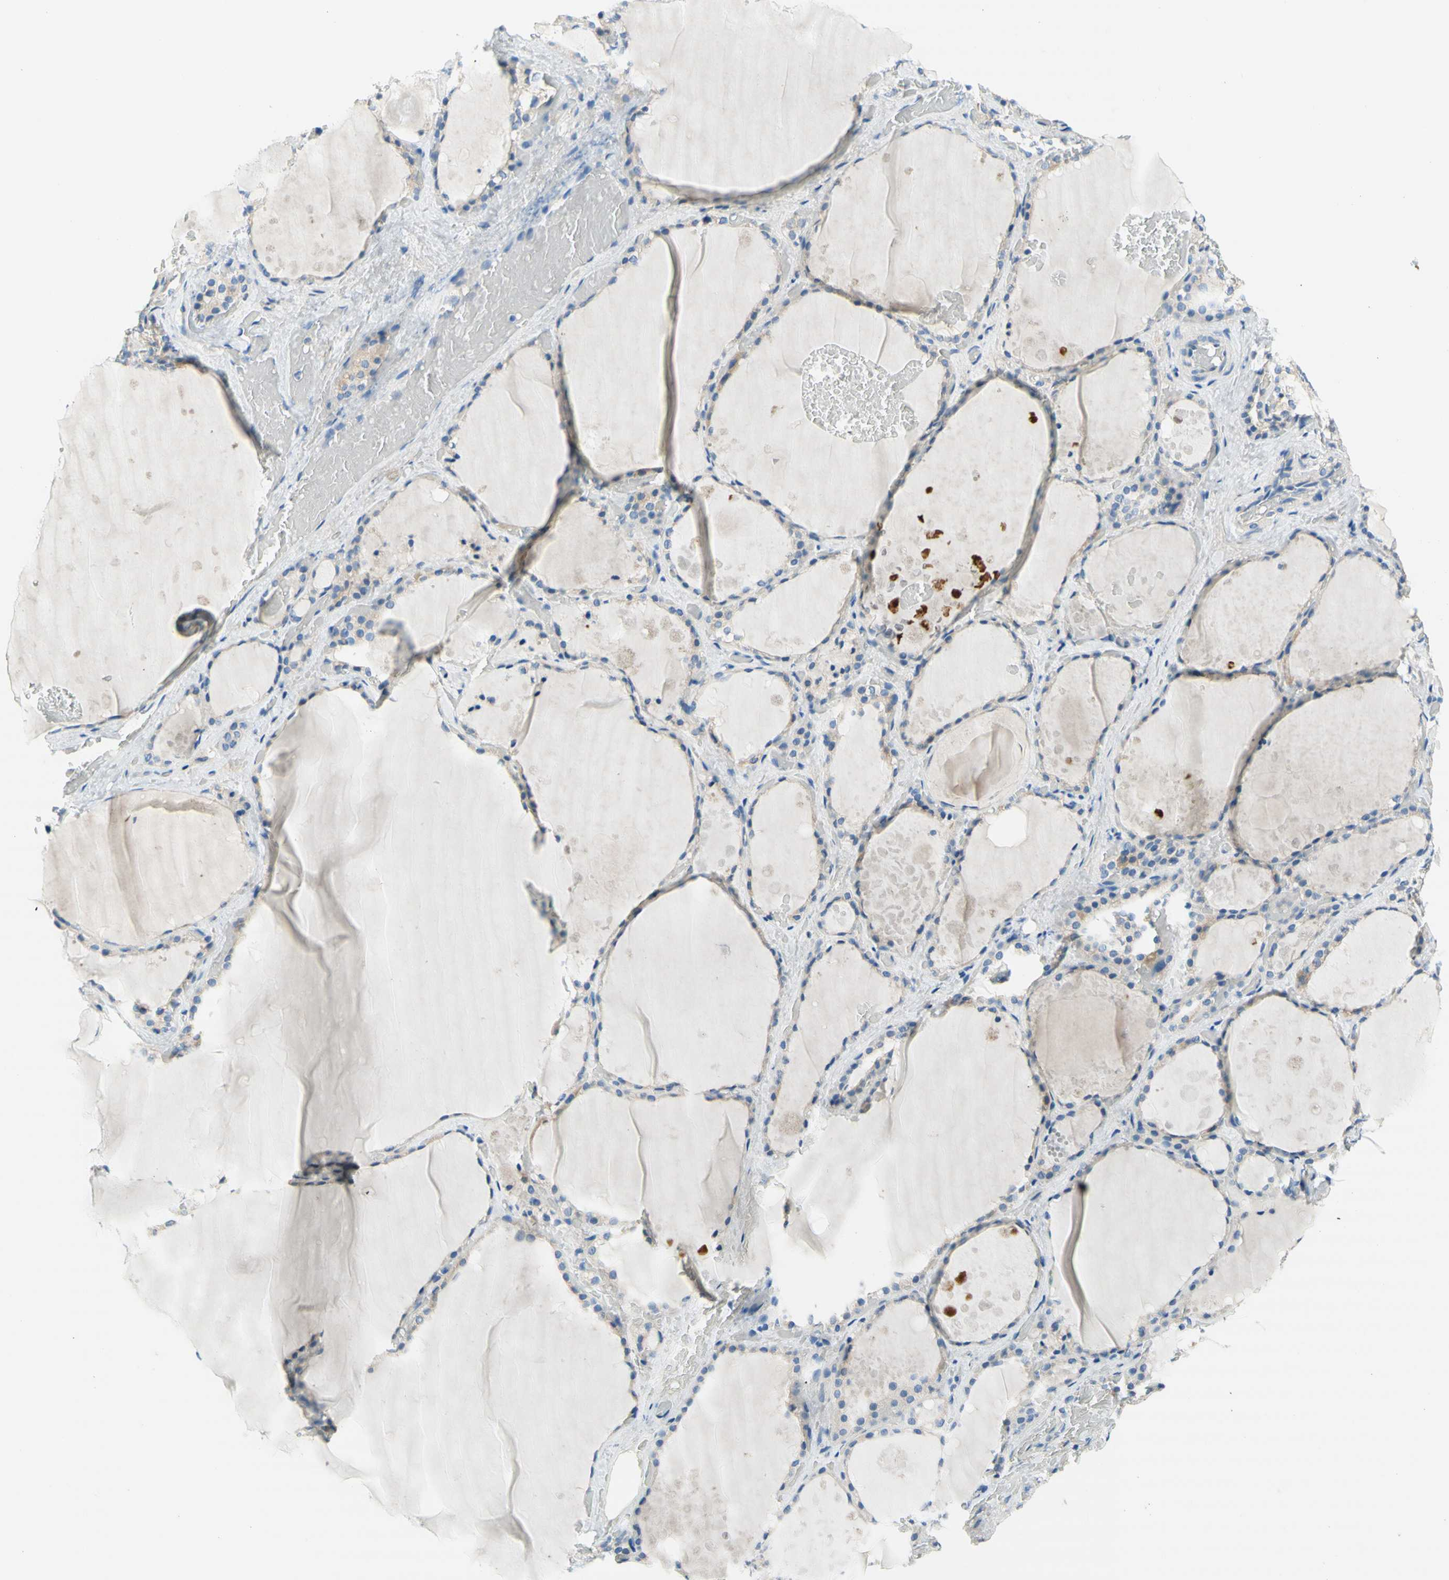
{"staining": {"intensity": "moderate", "quantity": "<25%", "location": "cytoplasmic/membranous"}, "tissue": "thyroid gland", "cell_type": "Glandular cells", "image_type": "normal", "snomed": [{"axis": "morphology", "description": "Normal tissue, NOS"}, {"axis": "topography", "description": "Thyroid gland"}], "caption": "IHC staining of benign thyroid gland, which demonstrates low levels of moderate cytoplasmic/membranous staining in about <25% of glandular cells indicating moderate cytoplasmic/membranous protein staining. The staining was performed using DAB (3,3'-diaminobenzidine) (brown) for protein detection and nuclei were counterstained in hematoxylin (blue).", "gene": "F3", "patient": {"sex": "male", "age": 61}}